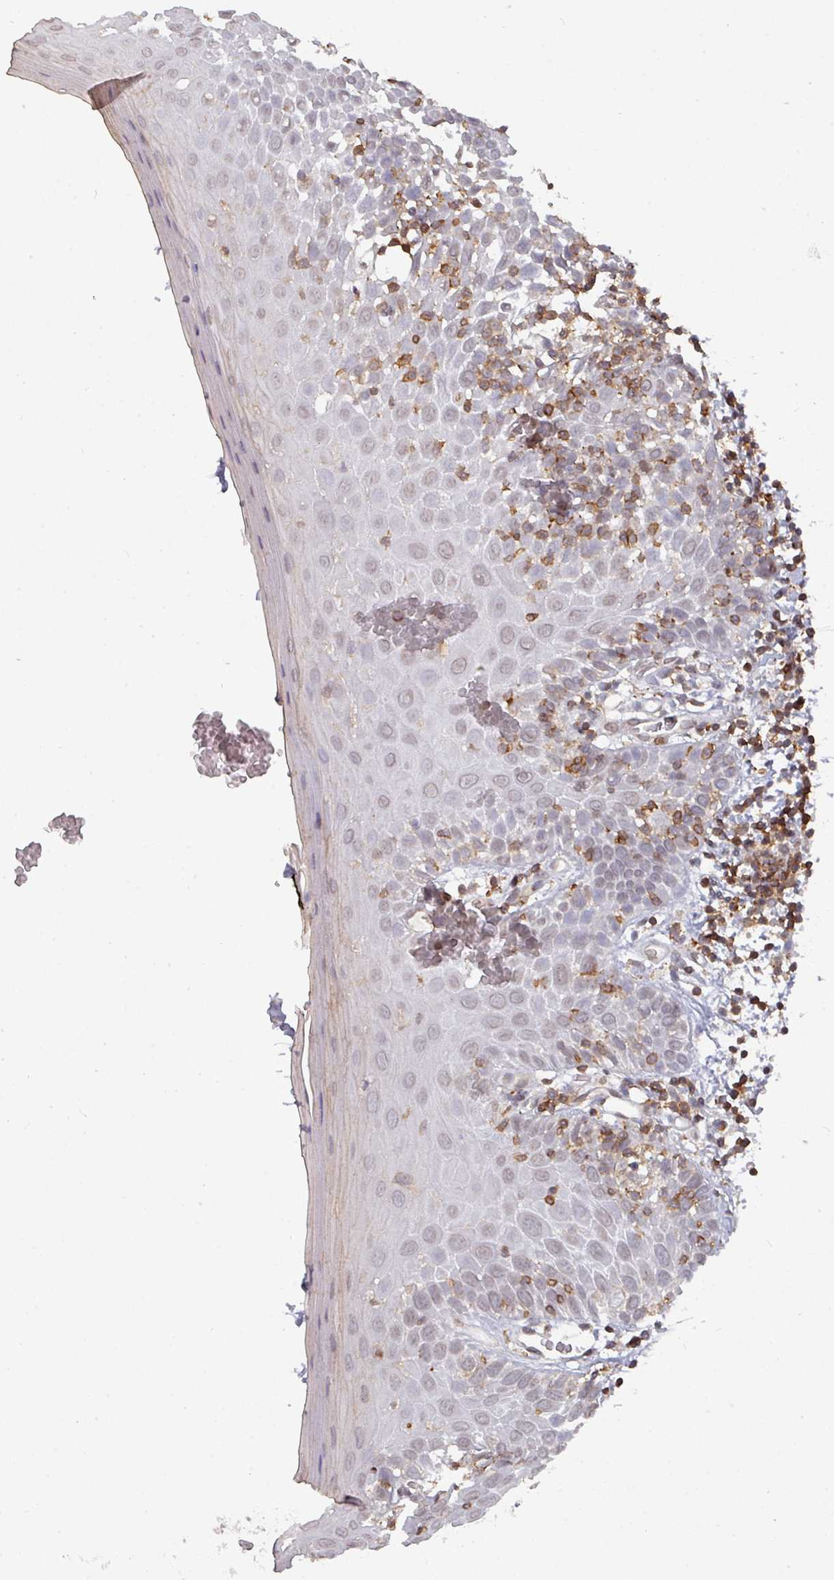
{"staining": {"intensity": "moderate", "quantity": "<25%", "location": "cytoplasmic/membranous,nuclear"}, "tissue": "oral mucosa", "cell_type": "Squamous epithelial cells", "image_type": "normal", "snomed": [{"axis": "morphology", "description": "Normal tissue, NOS"}, {"axis": "morphology", "description": "Squamous cell carcinoma, NOS"}, {"axis": "topography", "description": "Oral tissue"}, {"axis": "topography", "description": "Tounge, NOS"}, {"axis": "topography", "description": "Head-Neck"}], "caption": "A low amount of moderate cytoplasmic/membranous,nuclear staining is seen in approximately <25% of squamous epithelial cells in unremarkable oral mucosa.", "gene": "RASAL3", "patient": {"sex": "male", "age": 76}}